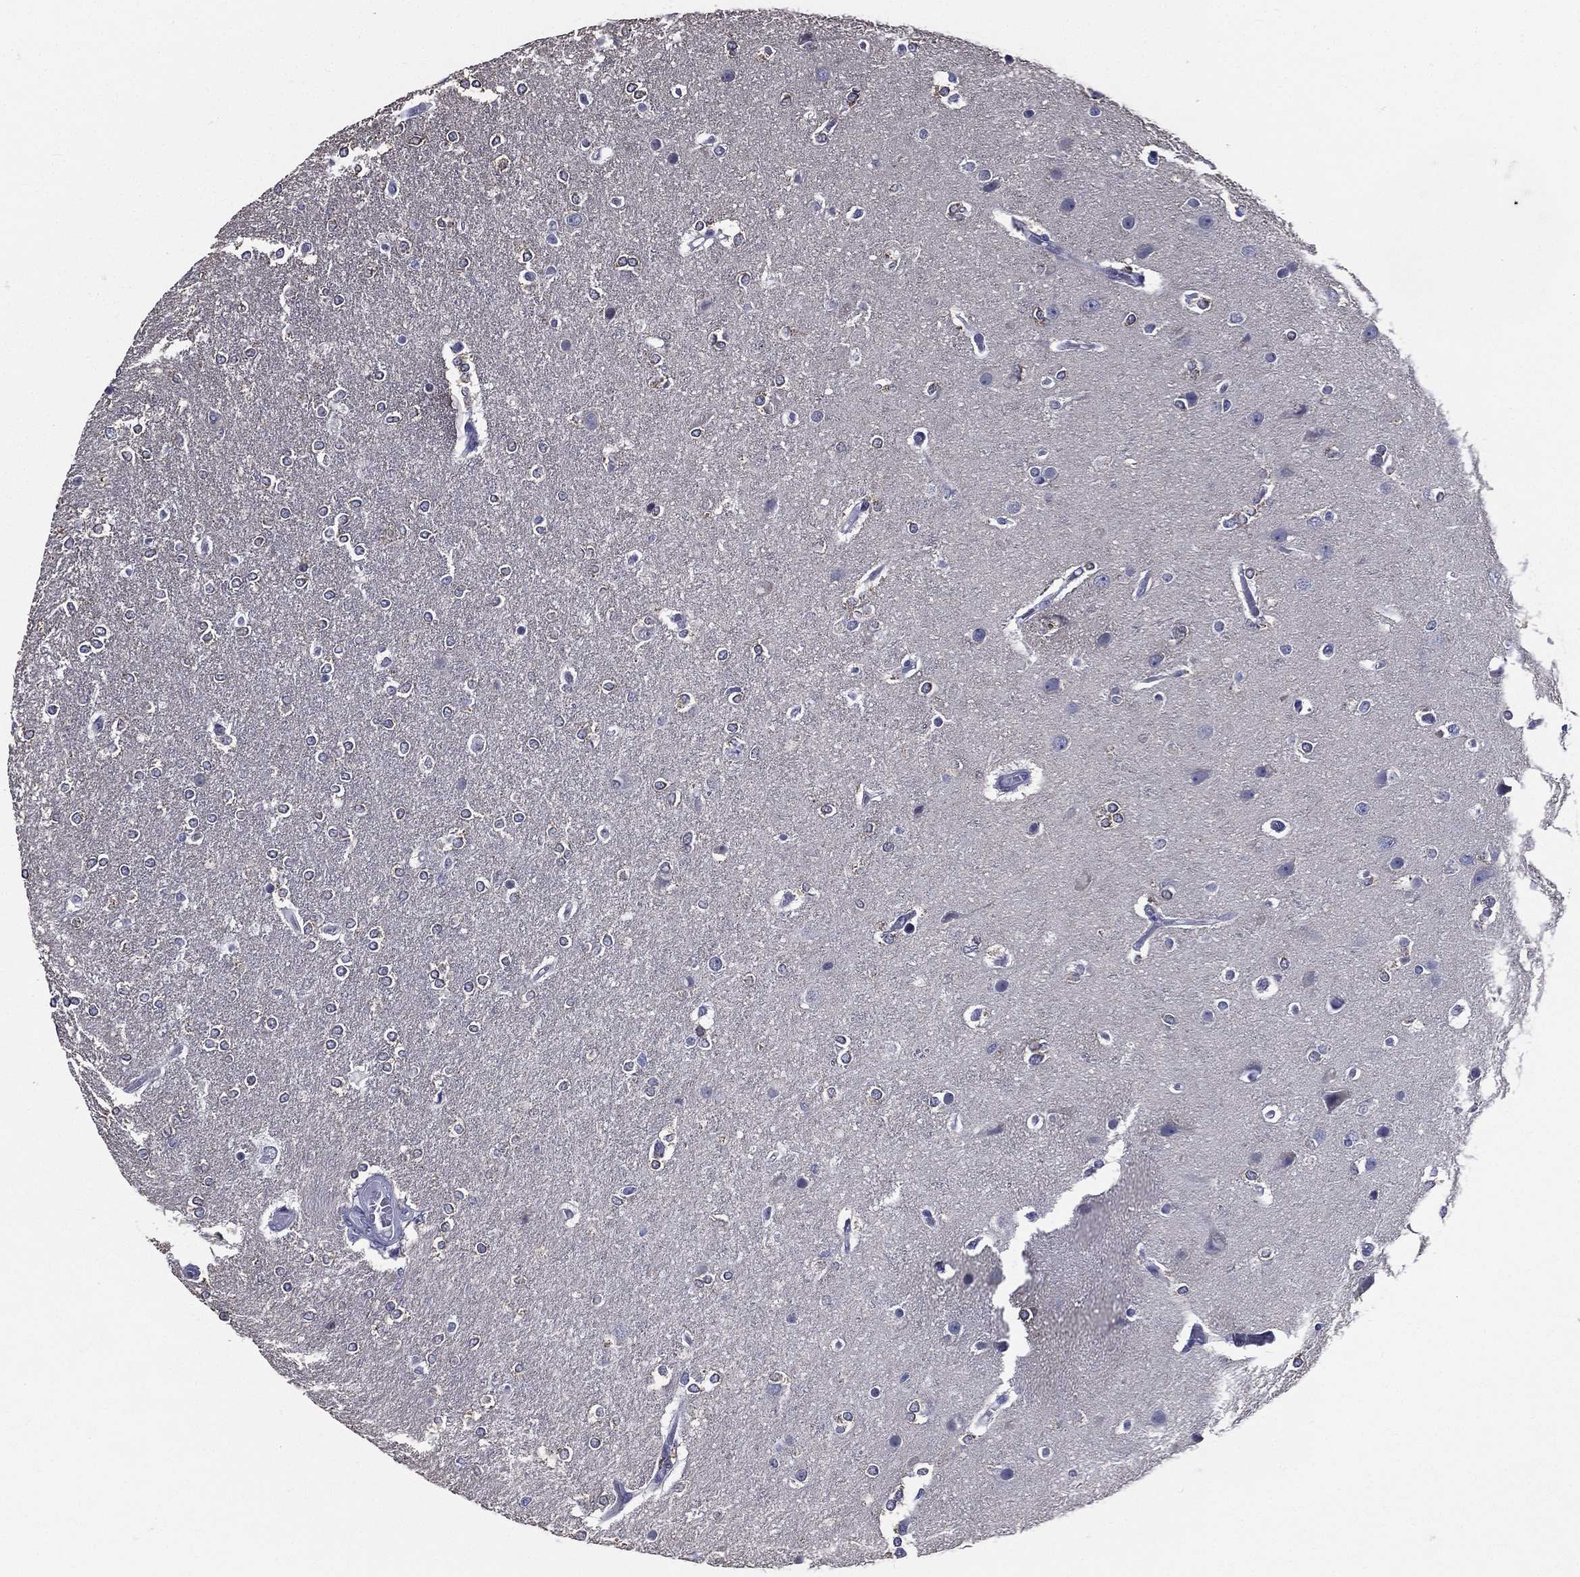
{"staining": {"intensity": "negative", "quantity": "none", "location": "none"}, "tissue": "glioma", "cell_type": "Tumor cells", "image_type": "cancer", "snomed": [{"axis": "morphology", "description": "Glioma, malignant, High grade"}, {"axis": "topography", "description": "Brain"}], "caption": "Tumor cells are negative for brown protein staining in high-grade glioma (malignant). (Brightfield microscopy of DAB immunohistochemistry at high magnification).", "gene": "DPYS", "patient": {"sex": "female", "age": 61}}